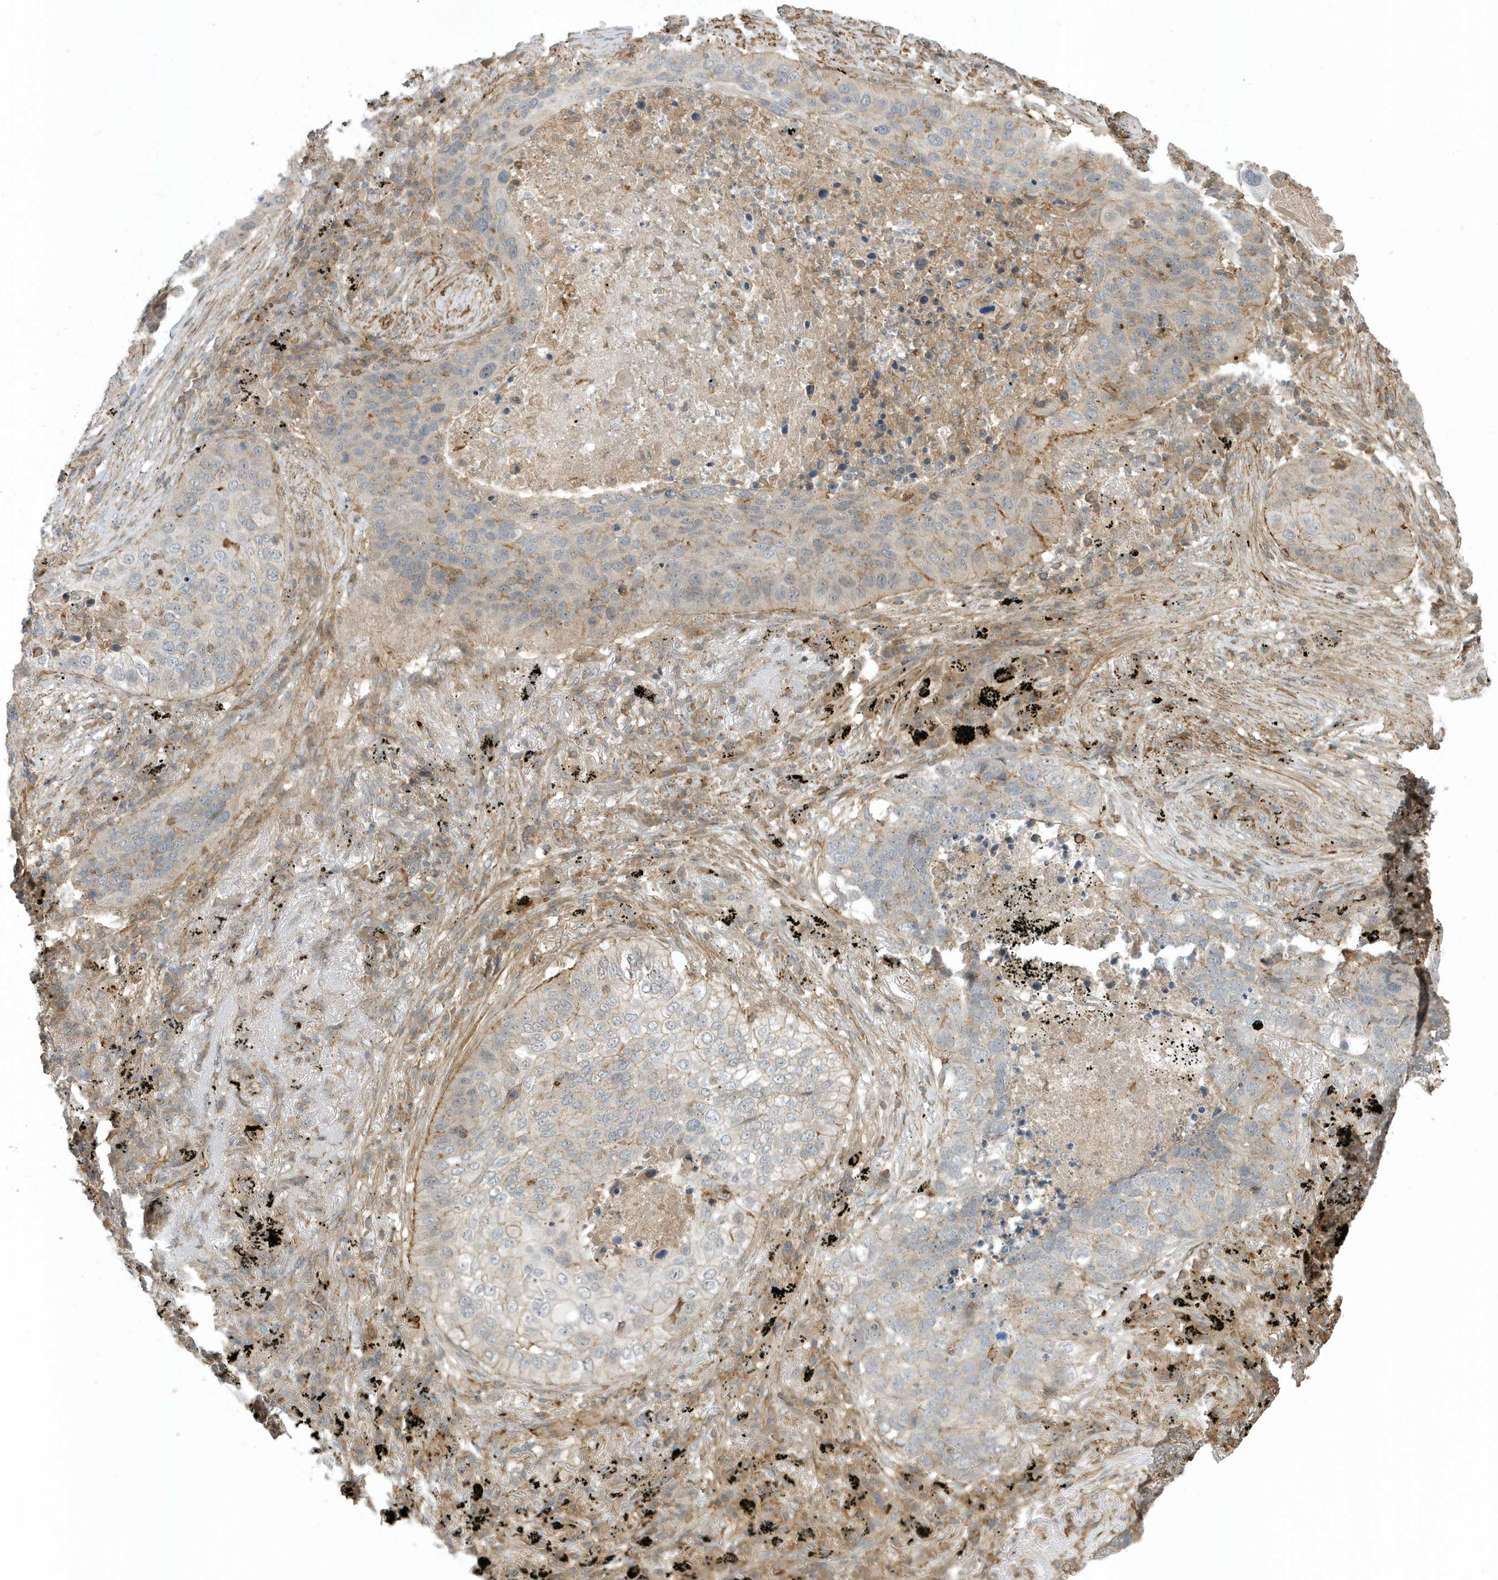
{"staining": {"intensity": "negative", "quantity": "none", "location": "none"}, "tissue": "lung cancer", "cell_type": "Tumor cells", "image_type": "cancer", "snomed": [{"axis": "morphology", "description": "Squamous cell carcinoma, NOS"}, {"axis": "topography", "description": "Lung"}], "caption": "Immunohistochemical staining of human lung cancer shows no significant staining in tumor cells.", "gene": "ZBTB8A", "patient": {"sex": "female", "age": 63}}